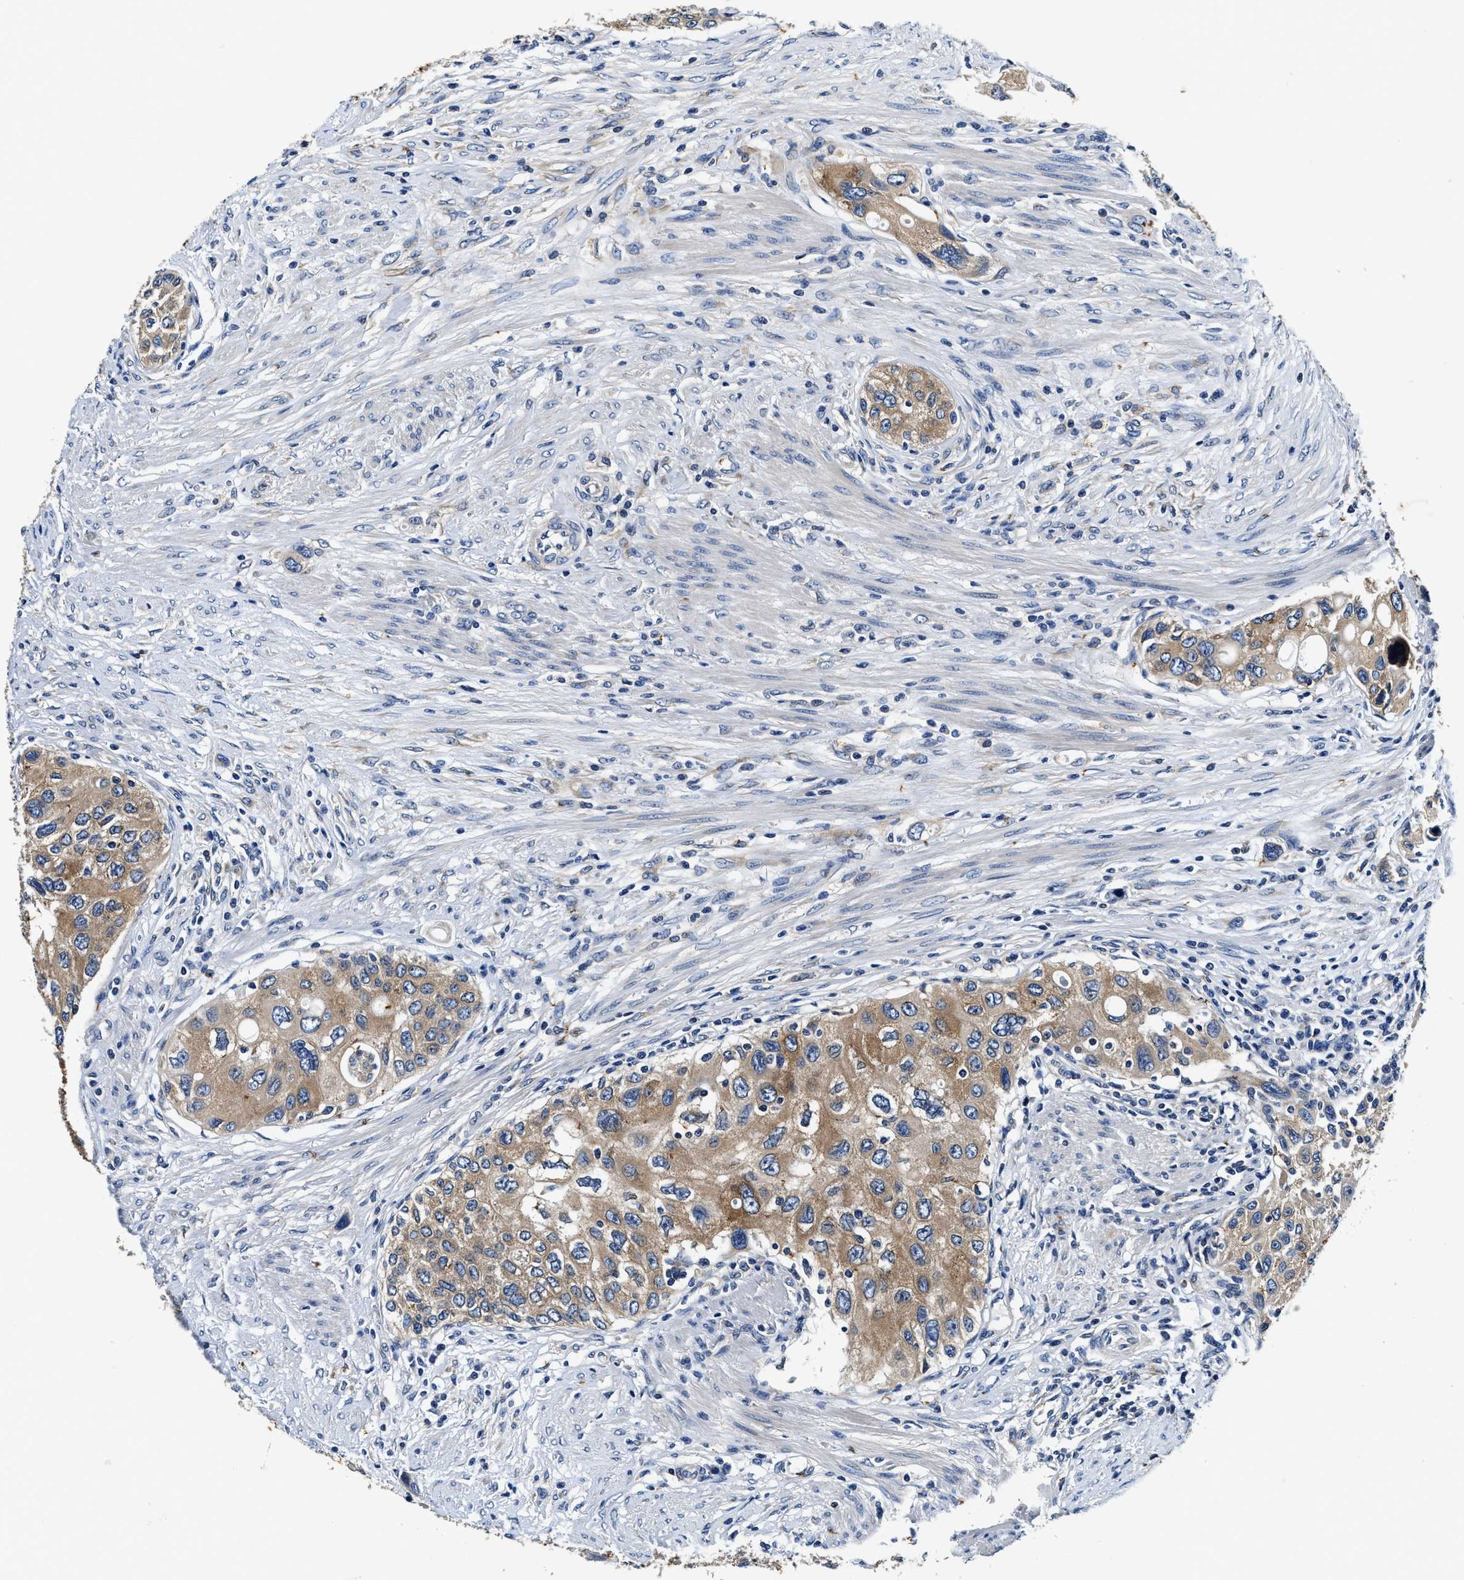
{"staining": {"intensity": "moderate", "quantity": ">75%", "location": "cytoplasmic/membranous"}, "tissue": "urothelial cancer", "cell_type": "Tumor cells", "image_type": "cancer", "snomed": [{"axis": "morphology", "description": "Urothelial carcinoma, High grade"}, {"axis": "topography", "description": "Urinary bladder"}], "caption": "Tumor cells show medium levels of moderate cytoplasmic/membranous positivity in approximately >75% of cells in urothelial carcinoma (high-grade). Using DAB (brown) and hematoxylin (blue) stains, captured at high magnification using brightfield microscopy.", "gene": "PI4KB", "patient": {"sex": "female", "age": 56}}